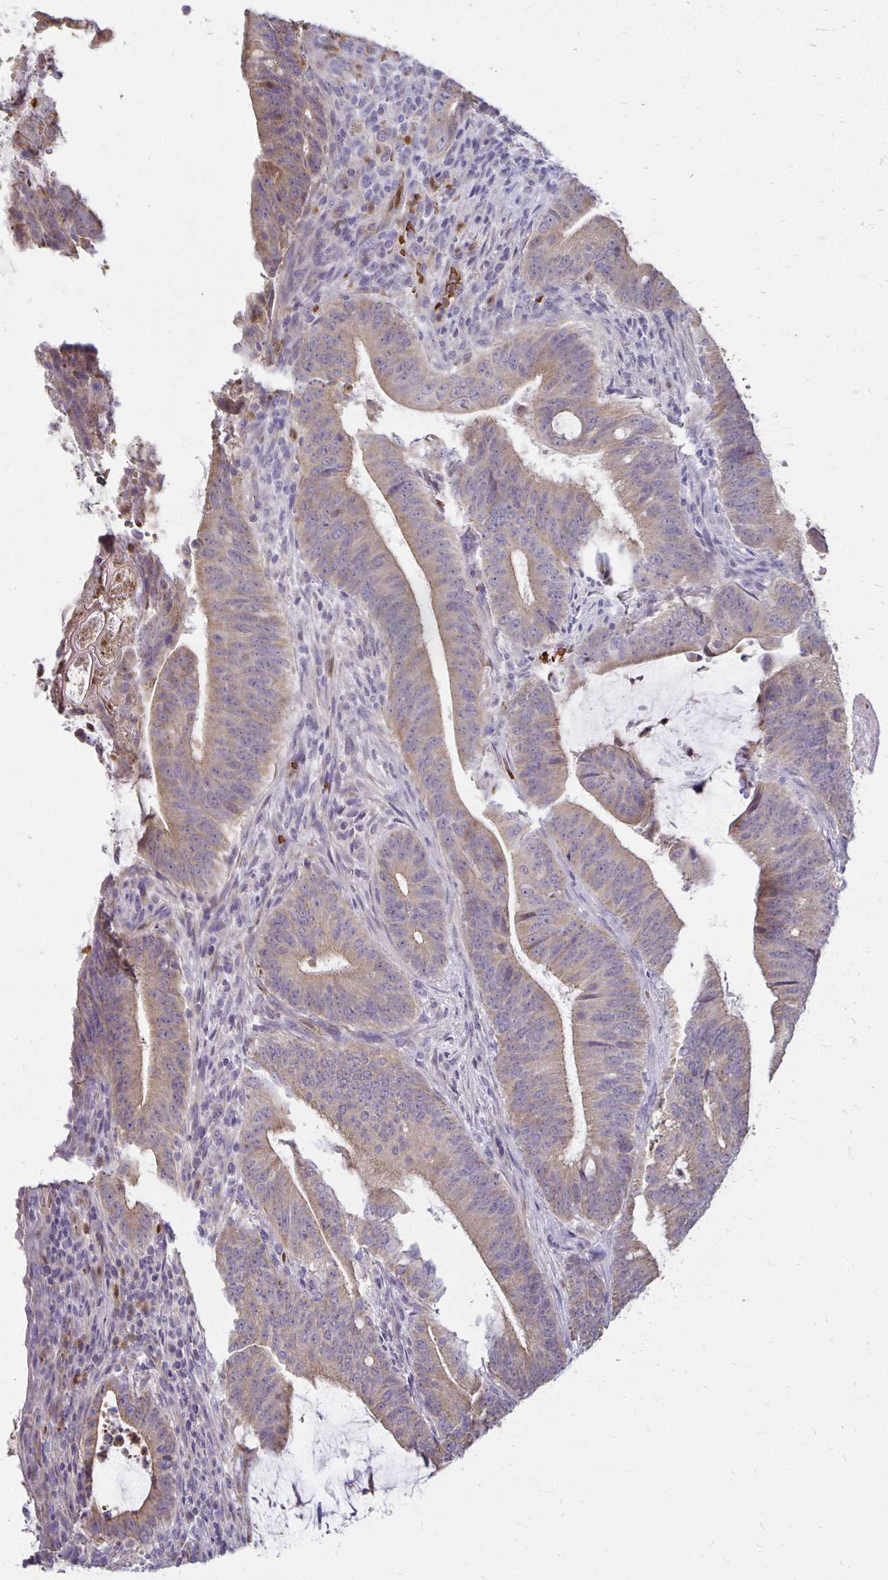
{"staining": {"intensity": "weak", "quantity": ">75%", "location": "cytoplasmic/membranous"}, "tissue": "colorectal cancer", "cell_type": "Tumor cells", "image_type": "cancer", "snomed": [{"axis": "morphology", "description": "Adenocarcinoma, NOS"}, {"axis": "topography", "description": "Colon"}], "caption": "Colorectal cancer stained for a protein (brown) displays weak cytoplasmic/membranous positive staining in about >75% of tumor cells.", "gene": "FN3K", "patient": {"sex": "female", "age": 43}}